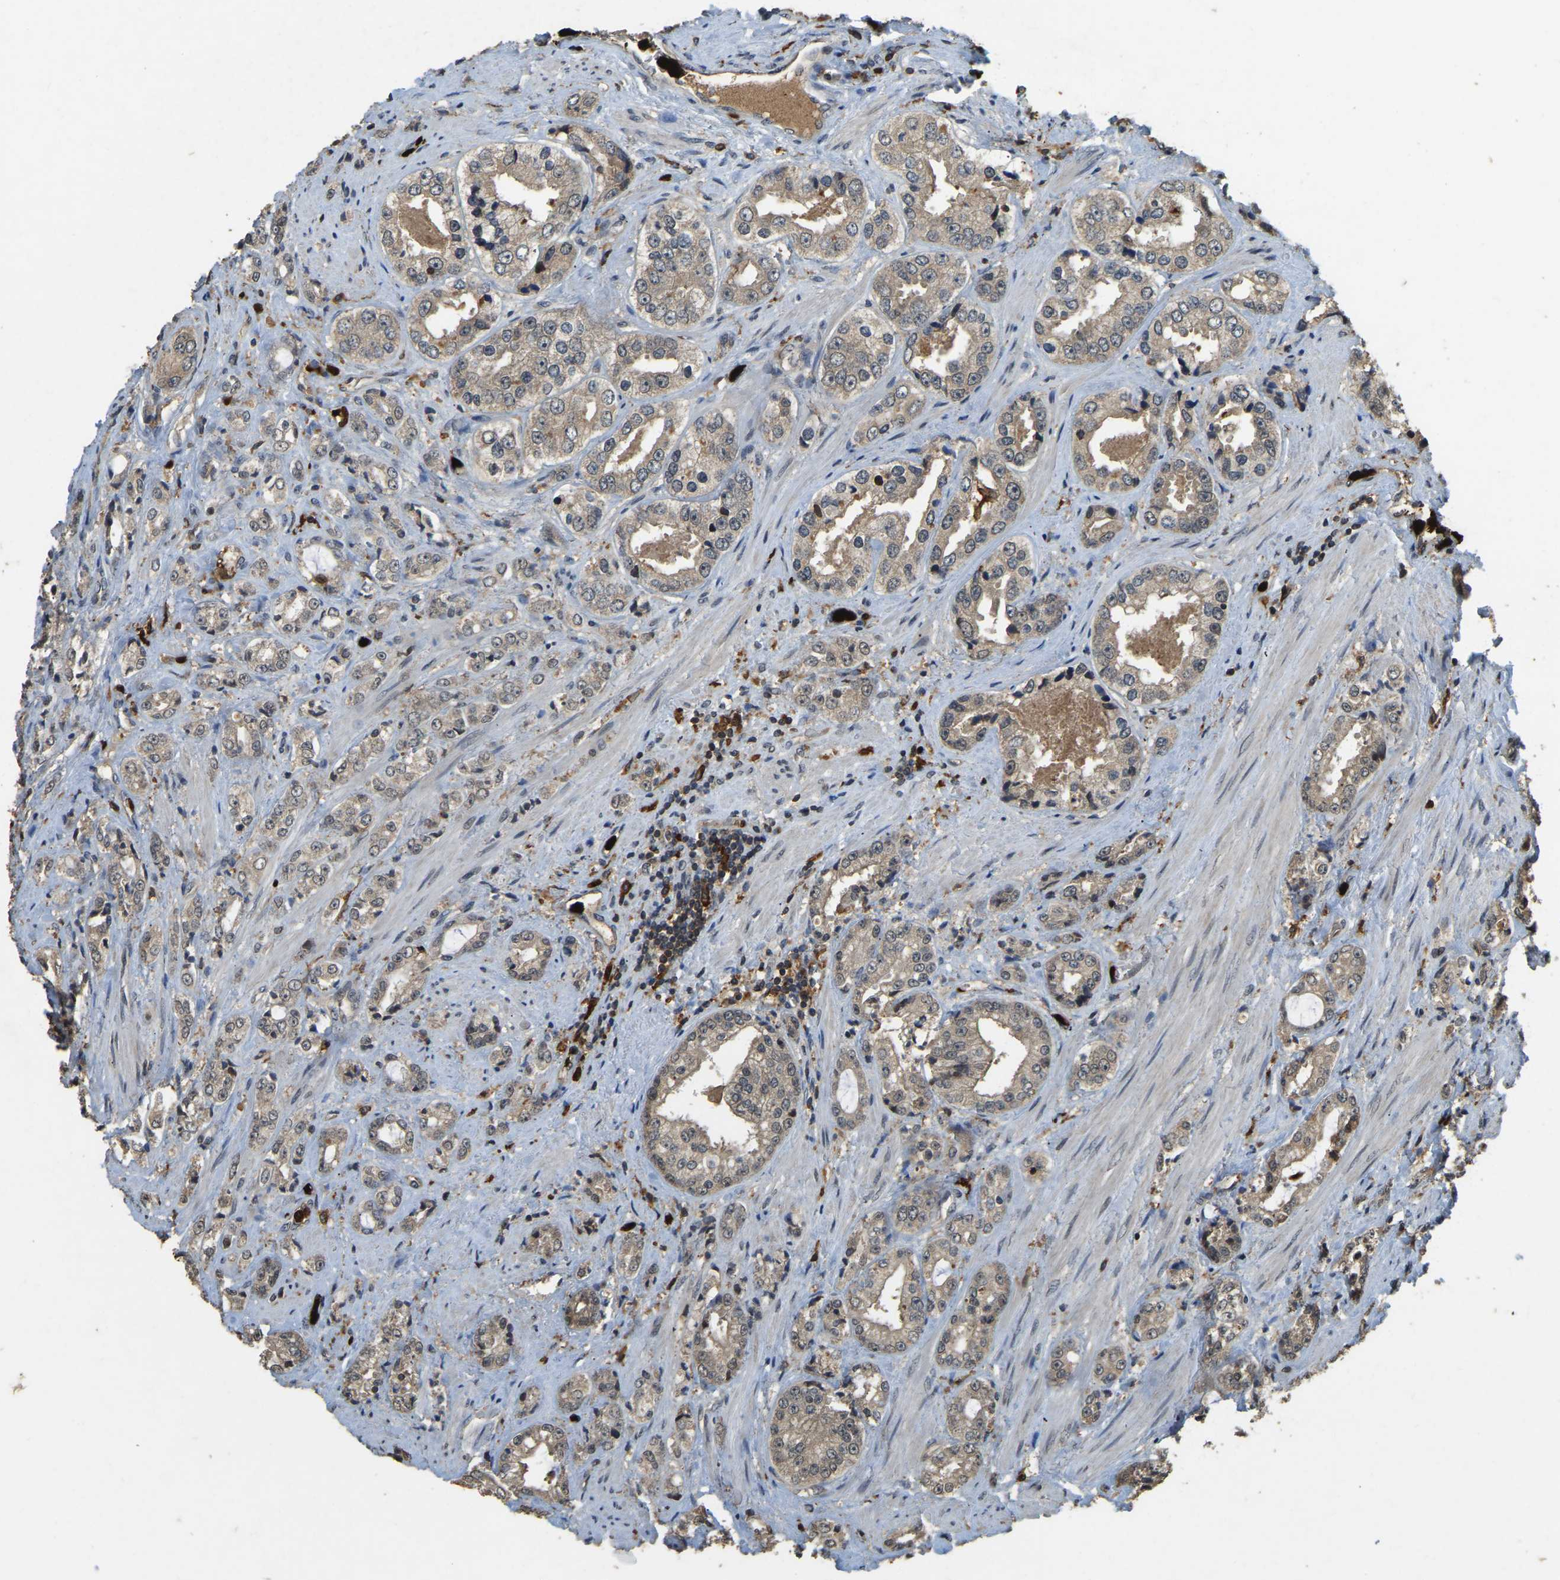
{"staining": {"intensity": "weak", "quantity": ">75%", "location": "cytoplasmic/membranous"}, "tissue": "prostate cancer", "cell_type": "Tumor cells", "image_type": "cancer", "snomed": [{"axis": "morphology", "description": "Adenocarcinoma, High grade"}, {"axis": "topography", "description": "Prostate"}], "caption": "Brown immunohistochemical staining in adenocarcinoma (high-grade) (prostate) shows weak cytoplasmic/membranous staining in approximately >75% of tumor cells.", "gene": "RNF141", "patient": {"sex": "male", "age": 61}}